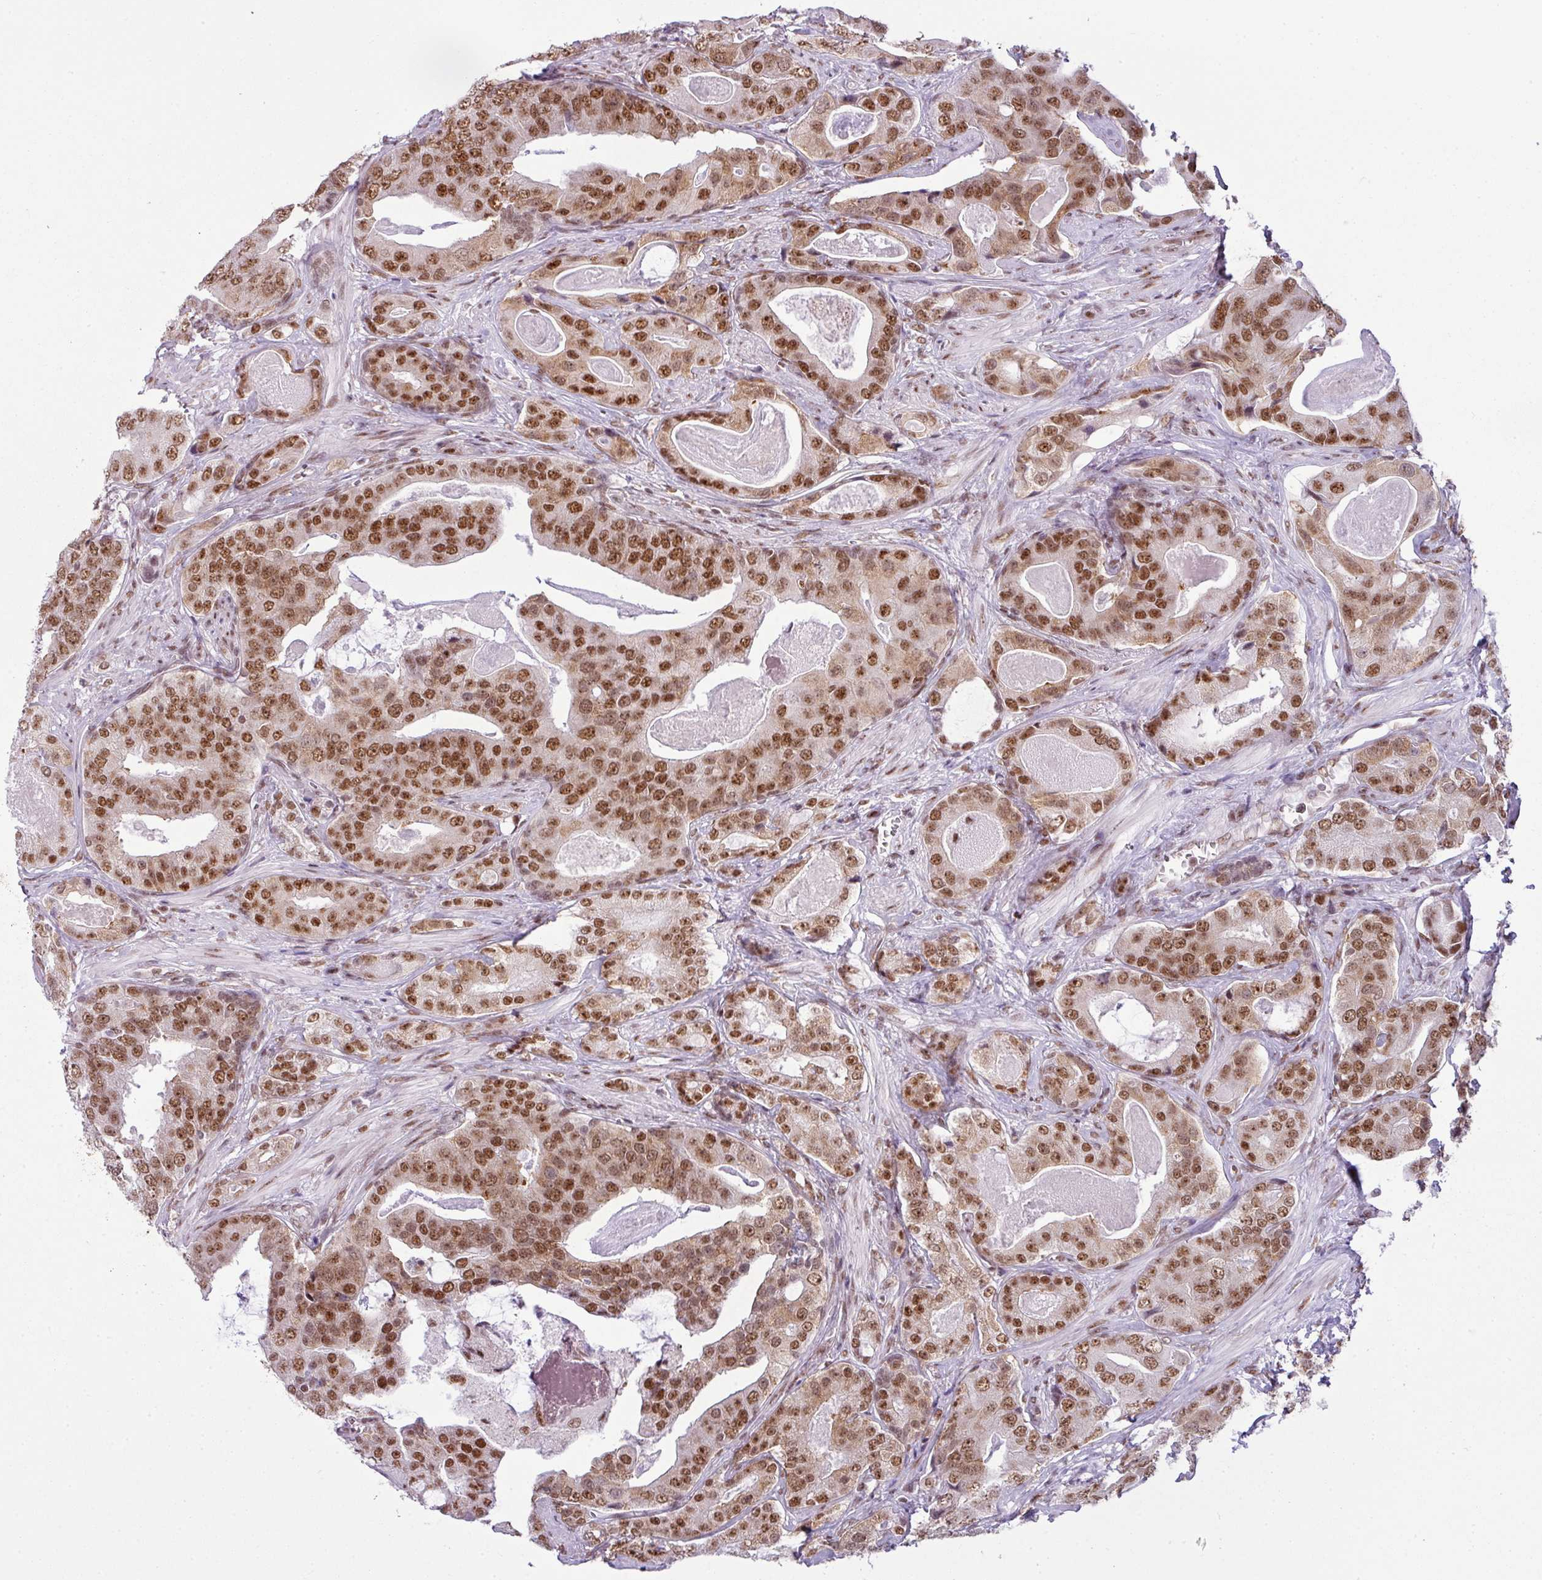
{"staining": {"intensity": "moderate", "quantity": ">75%", "location": "nuclear"}, "tissue": "prostate cancer", "cell_type": "Tumor cells", "image_type": "cancer", "snomed": [{"axis": "morphology", "description": "Adenocarcinoma, High grade"}, {"axis": "topography", "description": "Prostate"}], "caption": "Tumor cells display medium levels of moderate nuclear staining in about >75% of cells in prostate cancer (adenocarcinoma (high-grade)).", "gene": "ARL6IP4", "patient": {"sex": "male", "age": 71}}